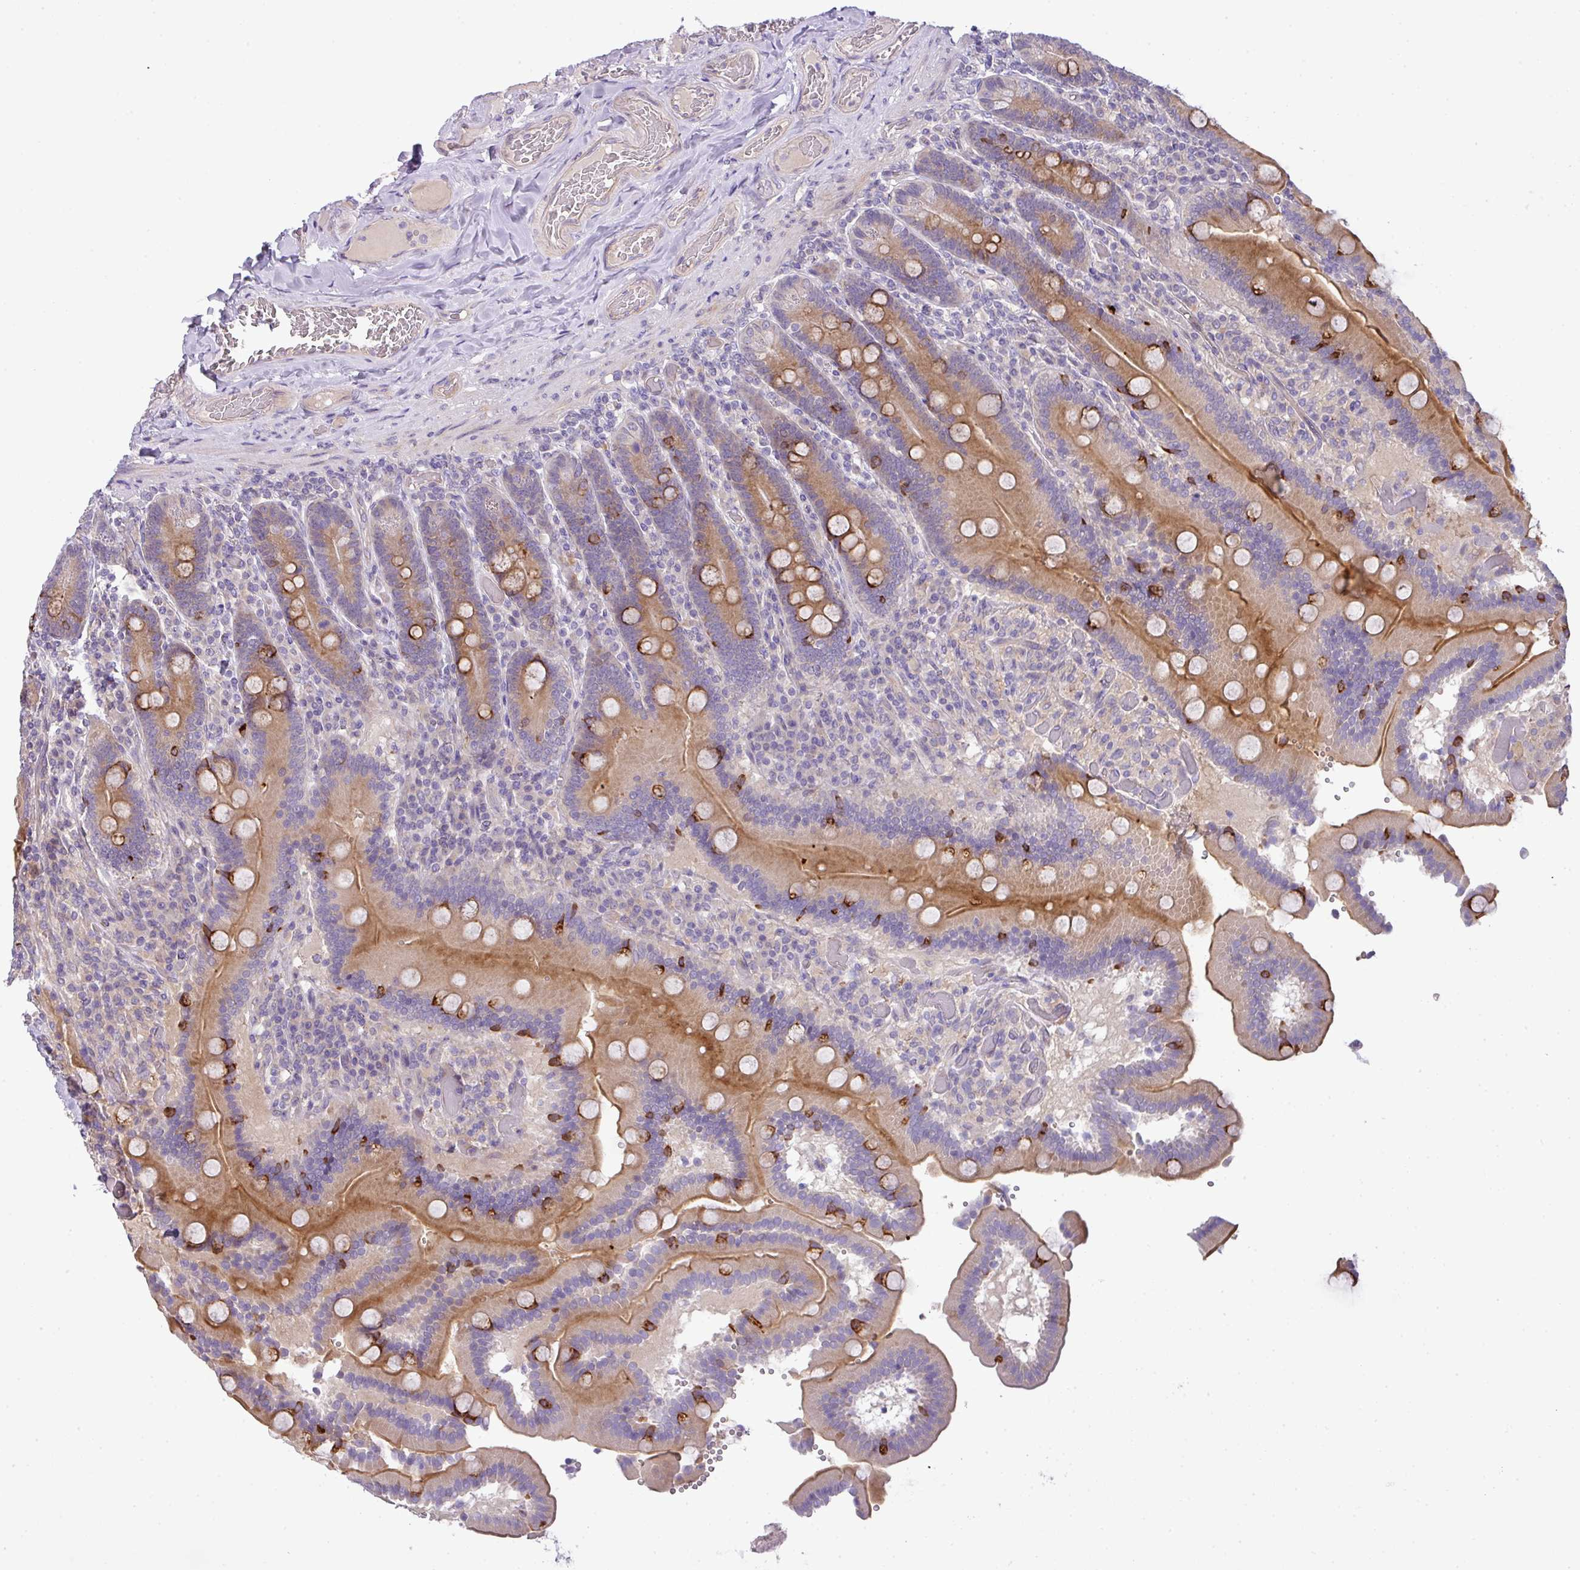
{"staining": {"intensity": "moderate", "quantity": "25%-75%", "location": "cytoplasmic/membranous"}, "tissue": "duodenum", "cell_type": "Glandular cells", "image_type": "normal", "snomed": [{"axis": "morphology", "description": "Normal tissue, NOS"}, {"axis": "topography", "description": "Duodenum"}], "caption": "Duodenum stained with immunohistochemistry (IHC) displays moderate cytoplasmic/membranous expression in about 25%-75% of glandular cells.", "gene": "PIK3R5", "patient": {"sex": "female", "age": 62}}